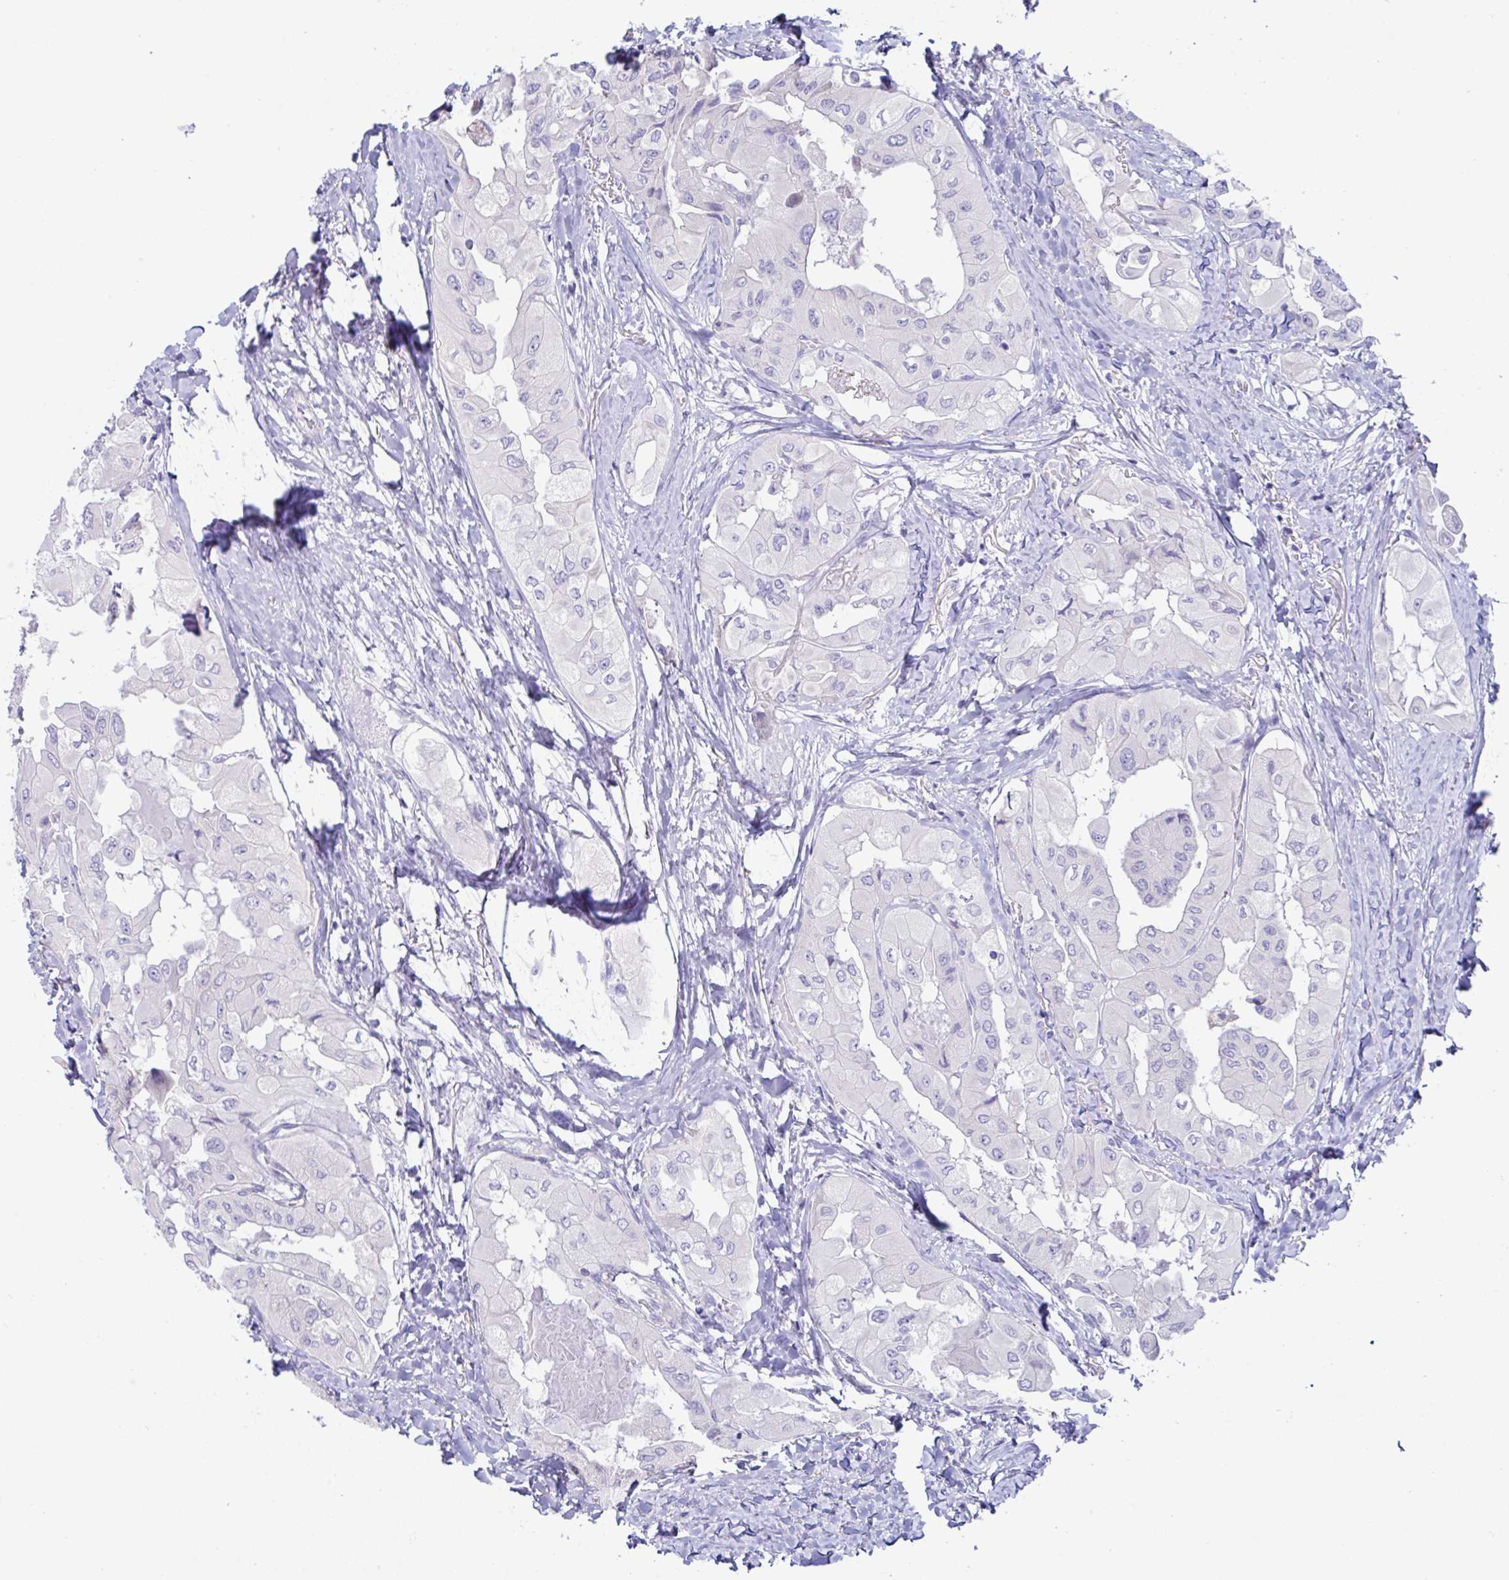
{"staining": {"intensity": "negative", "quantity": "none", "location": "none"}, "tissue": "thyroid cancer", "cell_type": "Tumor cells", "image_type": "cancer", "snomed": [{"axis": "morphology", "description": "Normal tissue, NOS"}, {"axis": "morphology", "description": "Papillary adenocarcinoma, NOS"}, {"axis": "topography", "description": "Thyroid gland"}], "caption": "Human papillary adenocarcinoma (thyroid) stained for a protein using IHC displays no expression in tumor cells.", "gene": "MED11", "patient": {"sex": "female", "age": 59}}